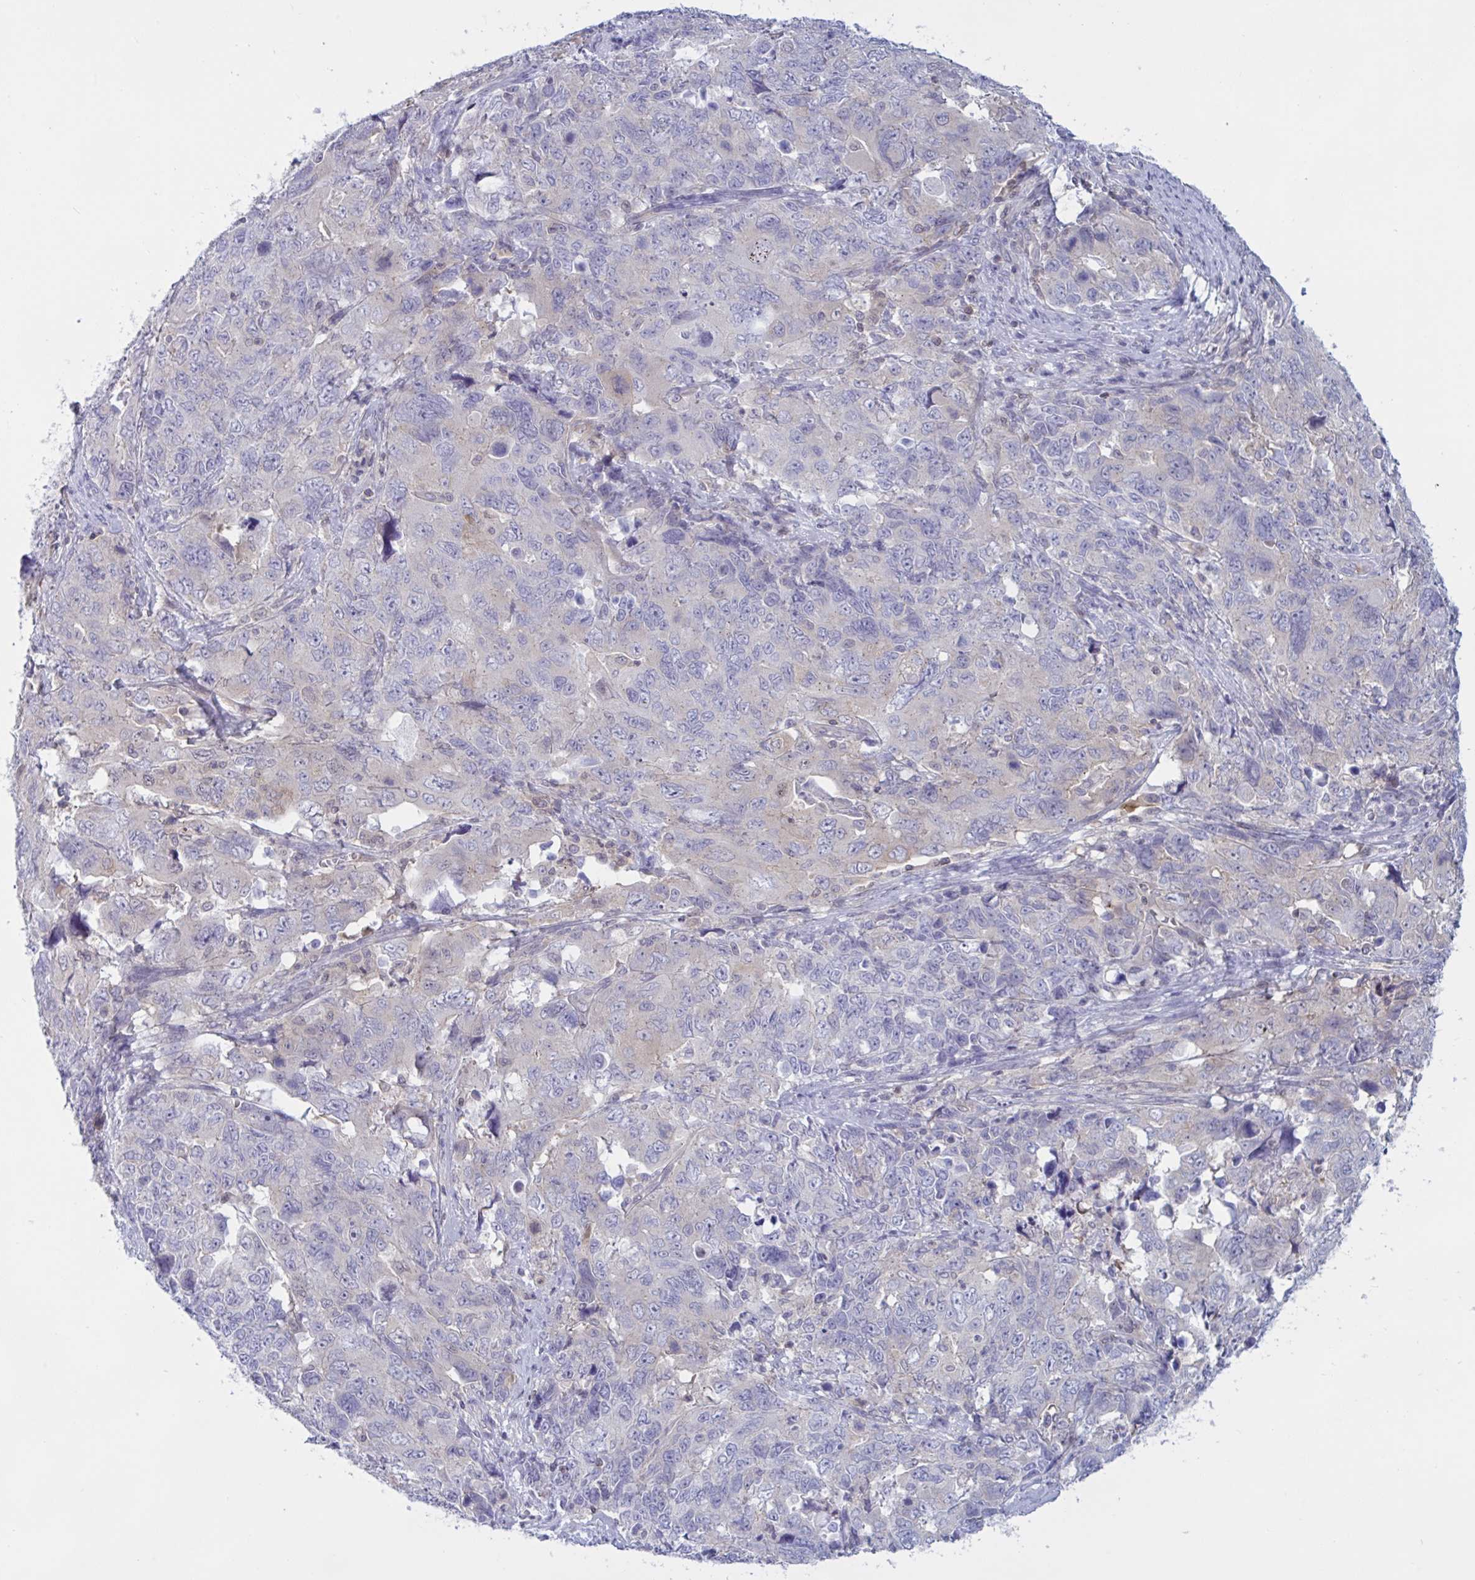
{"staining": {"intensity": "negative", "quantity": "none", "location": "none"}, "tissue": "cervical cancer", "cell_type": "Tumor cells", "image_type": "cancer", "snomed": [{"axis": "morphology", "description": "Adenocarcinoma, NOS"}, {"axis": "topography", "description": "Cervix"}], "caption": "This is an immunohistochemistry histopathology image of human cervical adenocarcinoma. There is no staining in tumor cells.", "gene": "TANK", "patient": {"sex": "female", "age": 63}}